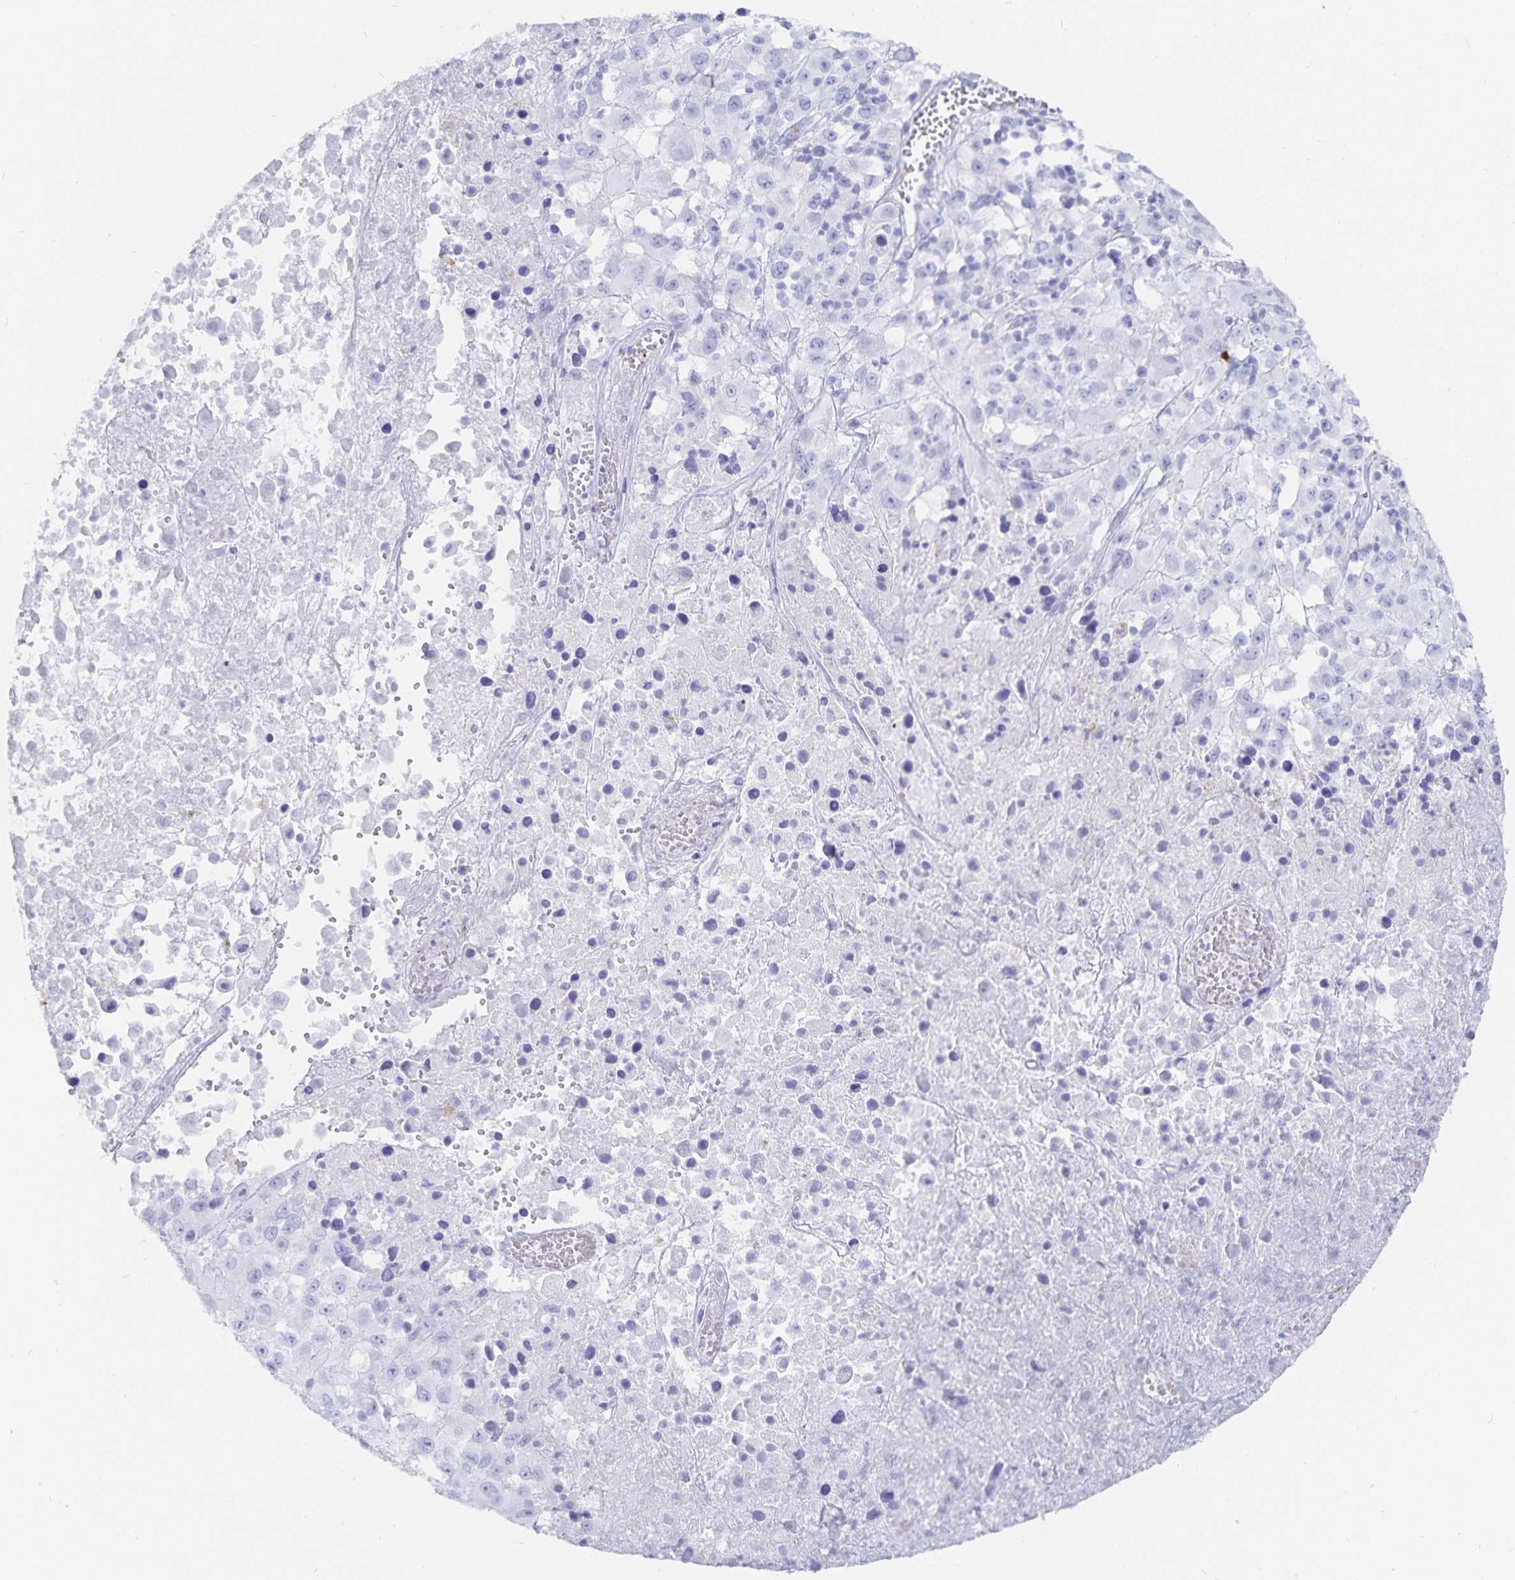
{"staining": {"intensity": "negative", "quantity": "none", "location": "none"}, "tissue": "melanoma", "cell_type": "Tumor cells", "image_type": "cancer", "snomed": [{"axis": "morphology", "description": "Malignant melanoma, Metastatic site"}, {"axis": "topography", "description": "Soft tissue"}], "caption": "Malignant melanoma (metastatic site) was stained to show a protein in brown. There is no significant expression in tumor cells.", "gene": "INSL5", "patient": {"sex": "male", "age": 50}}